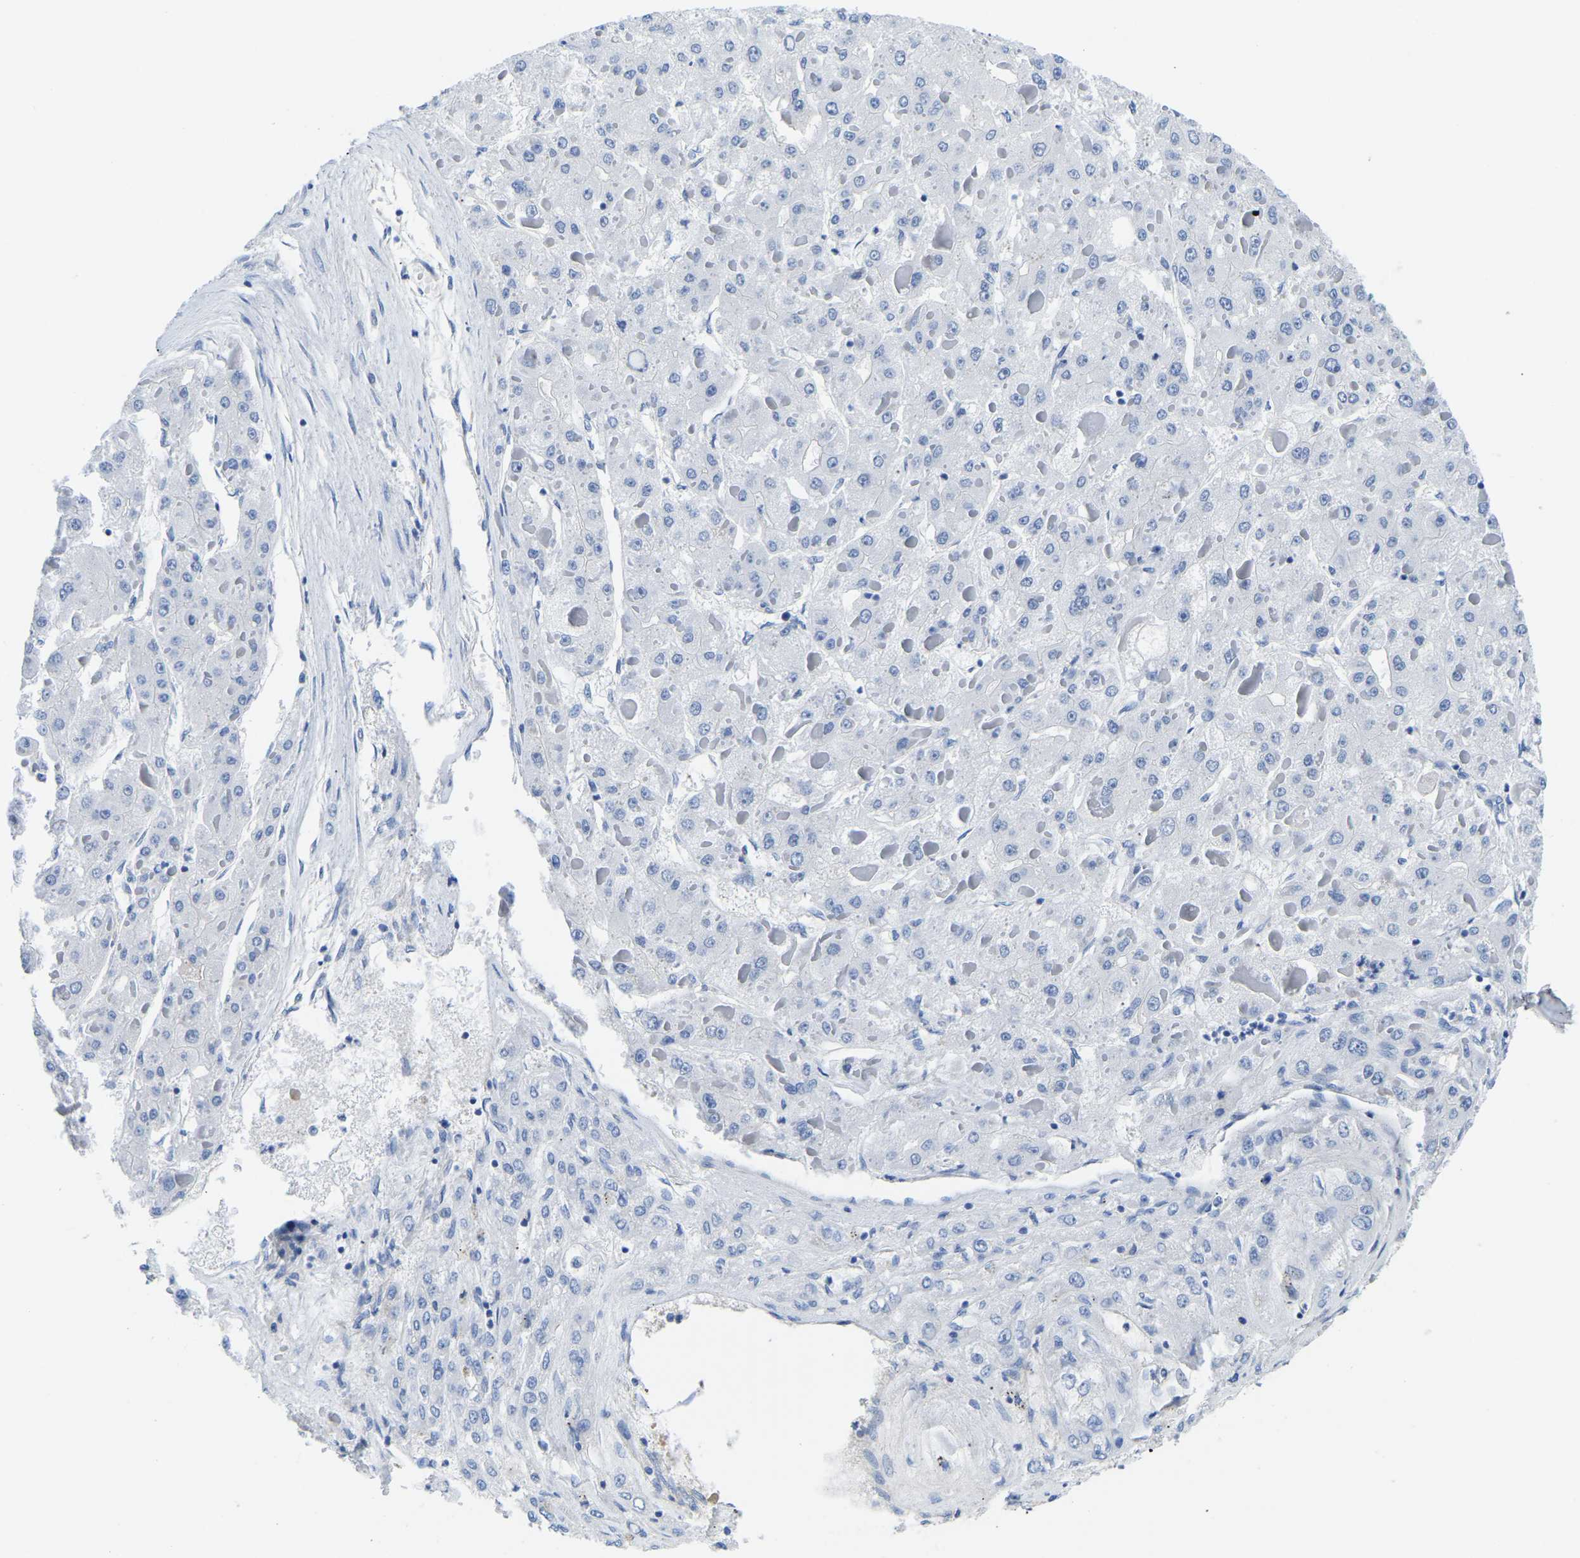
{"staining": {"intensity": "negative", "quantity": "none", "location": "none"}, "tissue": "liver cancer", "cell_type": "Tumor cells", "image_type": "cancer", "snomed": [{"axis": "morphology", "description": "Carcinoma, Hepatocellular, NOS"}, {"axis": "topography", "description": "Liver"}], "caption": "Human liver cancer stained for a protein using IHC reveals no positivity in tumor cells.", "gene": "UPK3A", "patient": {"sex": "female", "age": 73}}